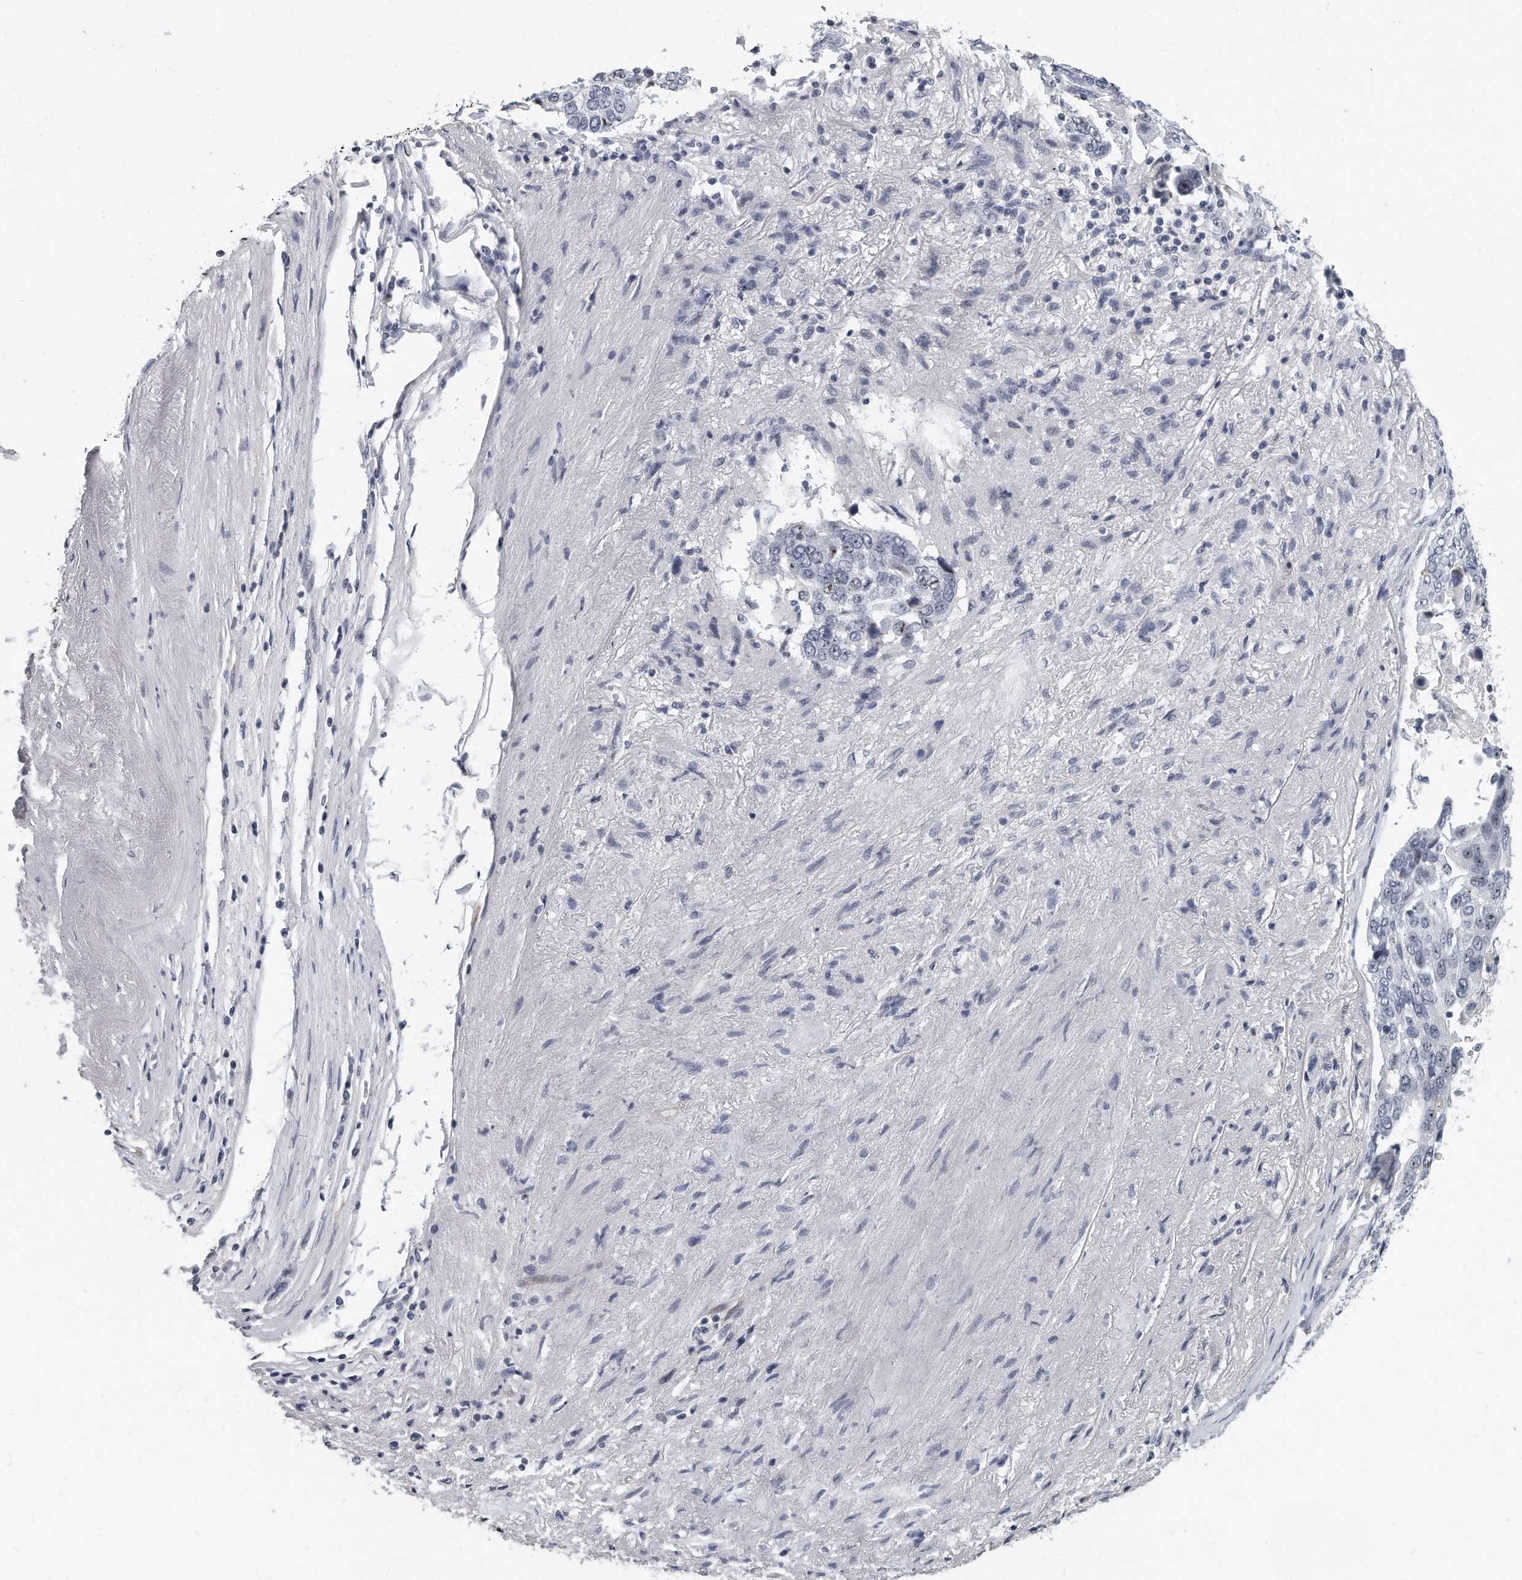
{"staining": {"intensity": "moderate", "quantity": "<25%", "location": "nuclear"}, "tissue": "lung cancer", "cell_type": "Tumor cells", "image_type": "cancer", "snomed": [{"axis": "morphology", "description": "Squamous cell carcinoma, NOS"}, {"axis": "topography", "description": "Lung"}], "caption": "High-magnification brightfield microscopy of lung cancer stained with DAB (3,3'-diaminobenzidine) (brown) and counterstained with hematoxylin (blue). tumor cells exhibit moderate nuclear positivity is identified in about<25% of cells.", "gene": "TFCP2L1", "patient": {"sex": "male", "age": 66}}